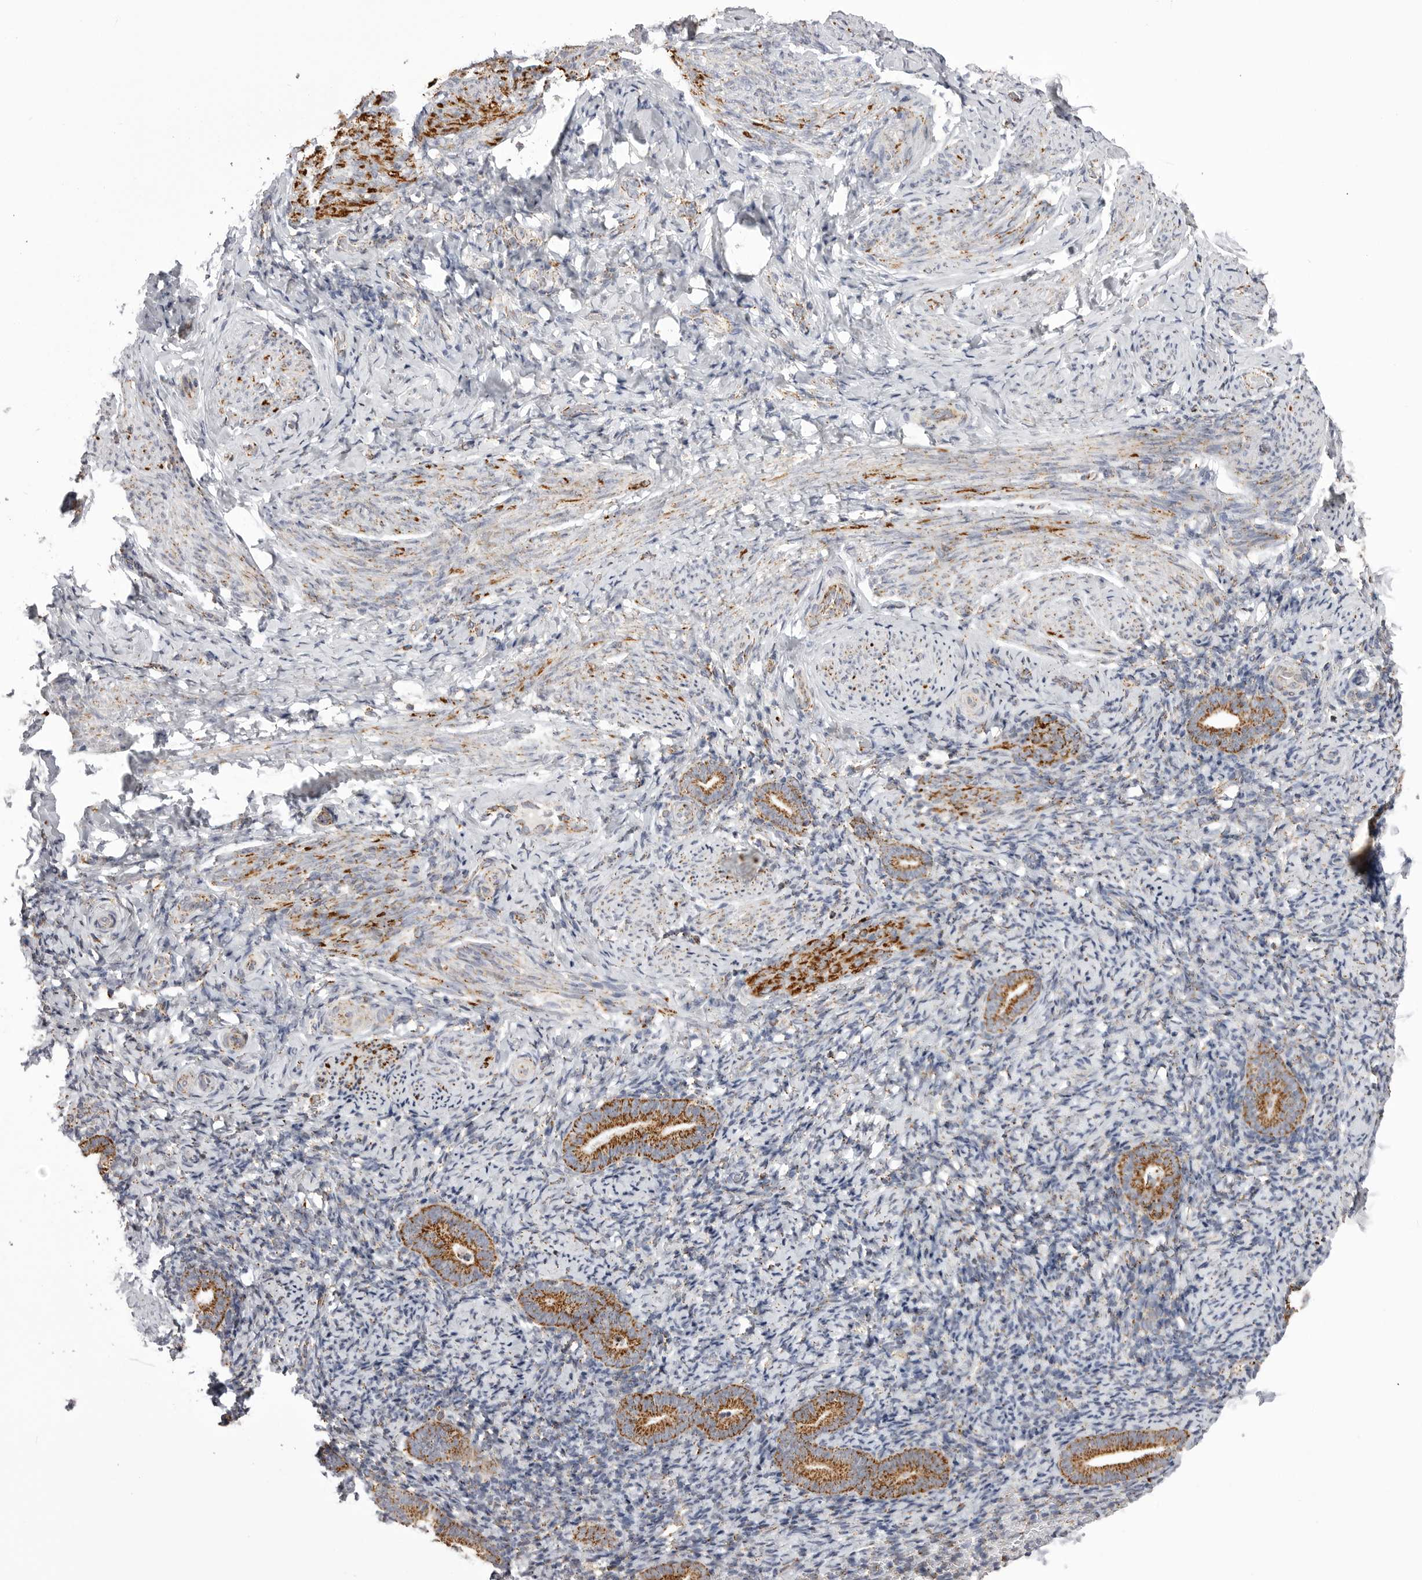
{"staining": {"intensity": "negative", "quantity": "none", "location": "none"}, "tissue": "endometrium", "cell_type": "Cells in endometrial stroma", "image_type": "normal", "snomed": [{"axis": "morphology", "description": "Normal tissue, NOS"}, {"axis": "topography", "description": "Endometrium"}], "caption": "DAB (3,3'-diaminobenzidine) immunohistochemical staining of benign endometrium reveals no significant expression in cells in endometrial stroma. (DAB (3,3'-diaminobenzidine) immunohistochemistry visualized using brightfield microscopy, high magnification).", "gene": "TUFM", "patient": {"sex": "female", "age": 51}}